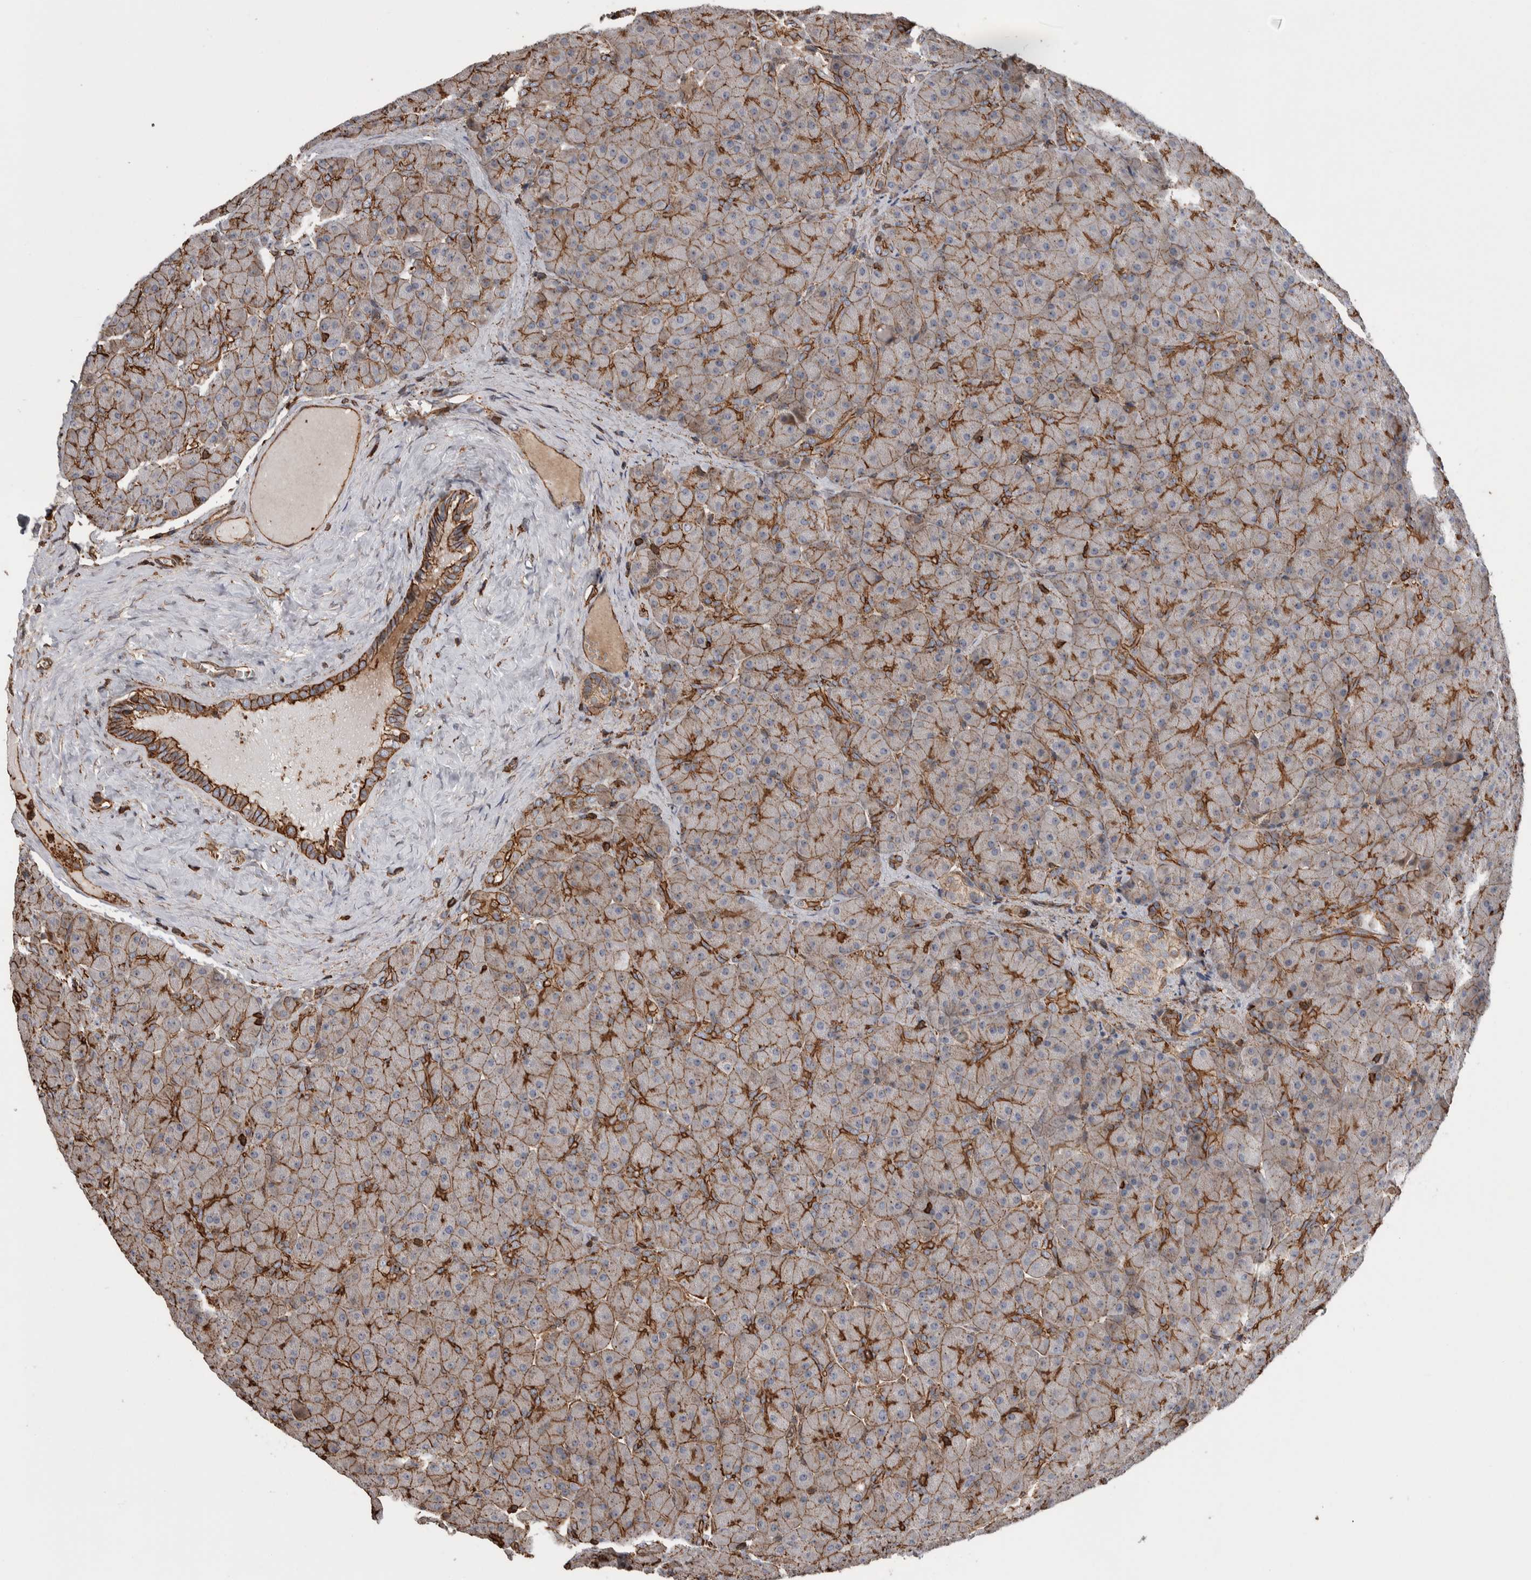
{"staining": {"intensity": "moderate", "quantity": ">75%", "location": "cytoplasmic/membranous"}, "tissue": "pancreas", "cell_type": "Exocrine glandular cells", "image_type": "normal", "snomed": [{"axis": "morphology", "description": "Normal tissue, NOS"}, {"axis": "topography", "description": "Pancreas"}], "caption": "Pancreas was stained to show a protein in brown. There is medium levels of moderate cytoplasmic/membranous staining in approximately >75% of exocrine glandular cells. The staining was performed using DAB (3,3'-diaminobenzidine) to visualize the protein expression in brown, while the nuclei were stained in blue with hematoxylin (Magnification: 20x).", "gene": "ENPP2", "patient": {"sex": "male", "age": 66}}